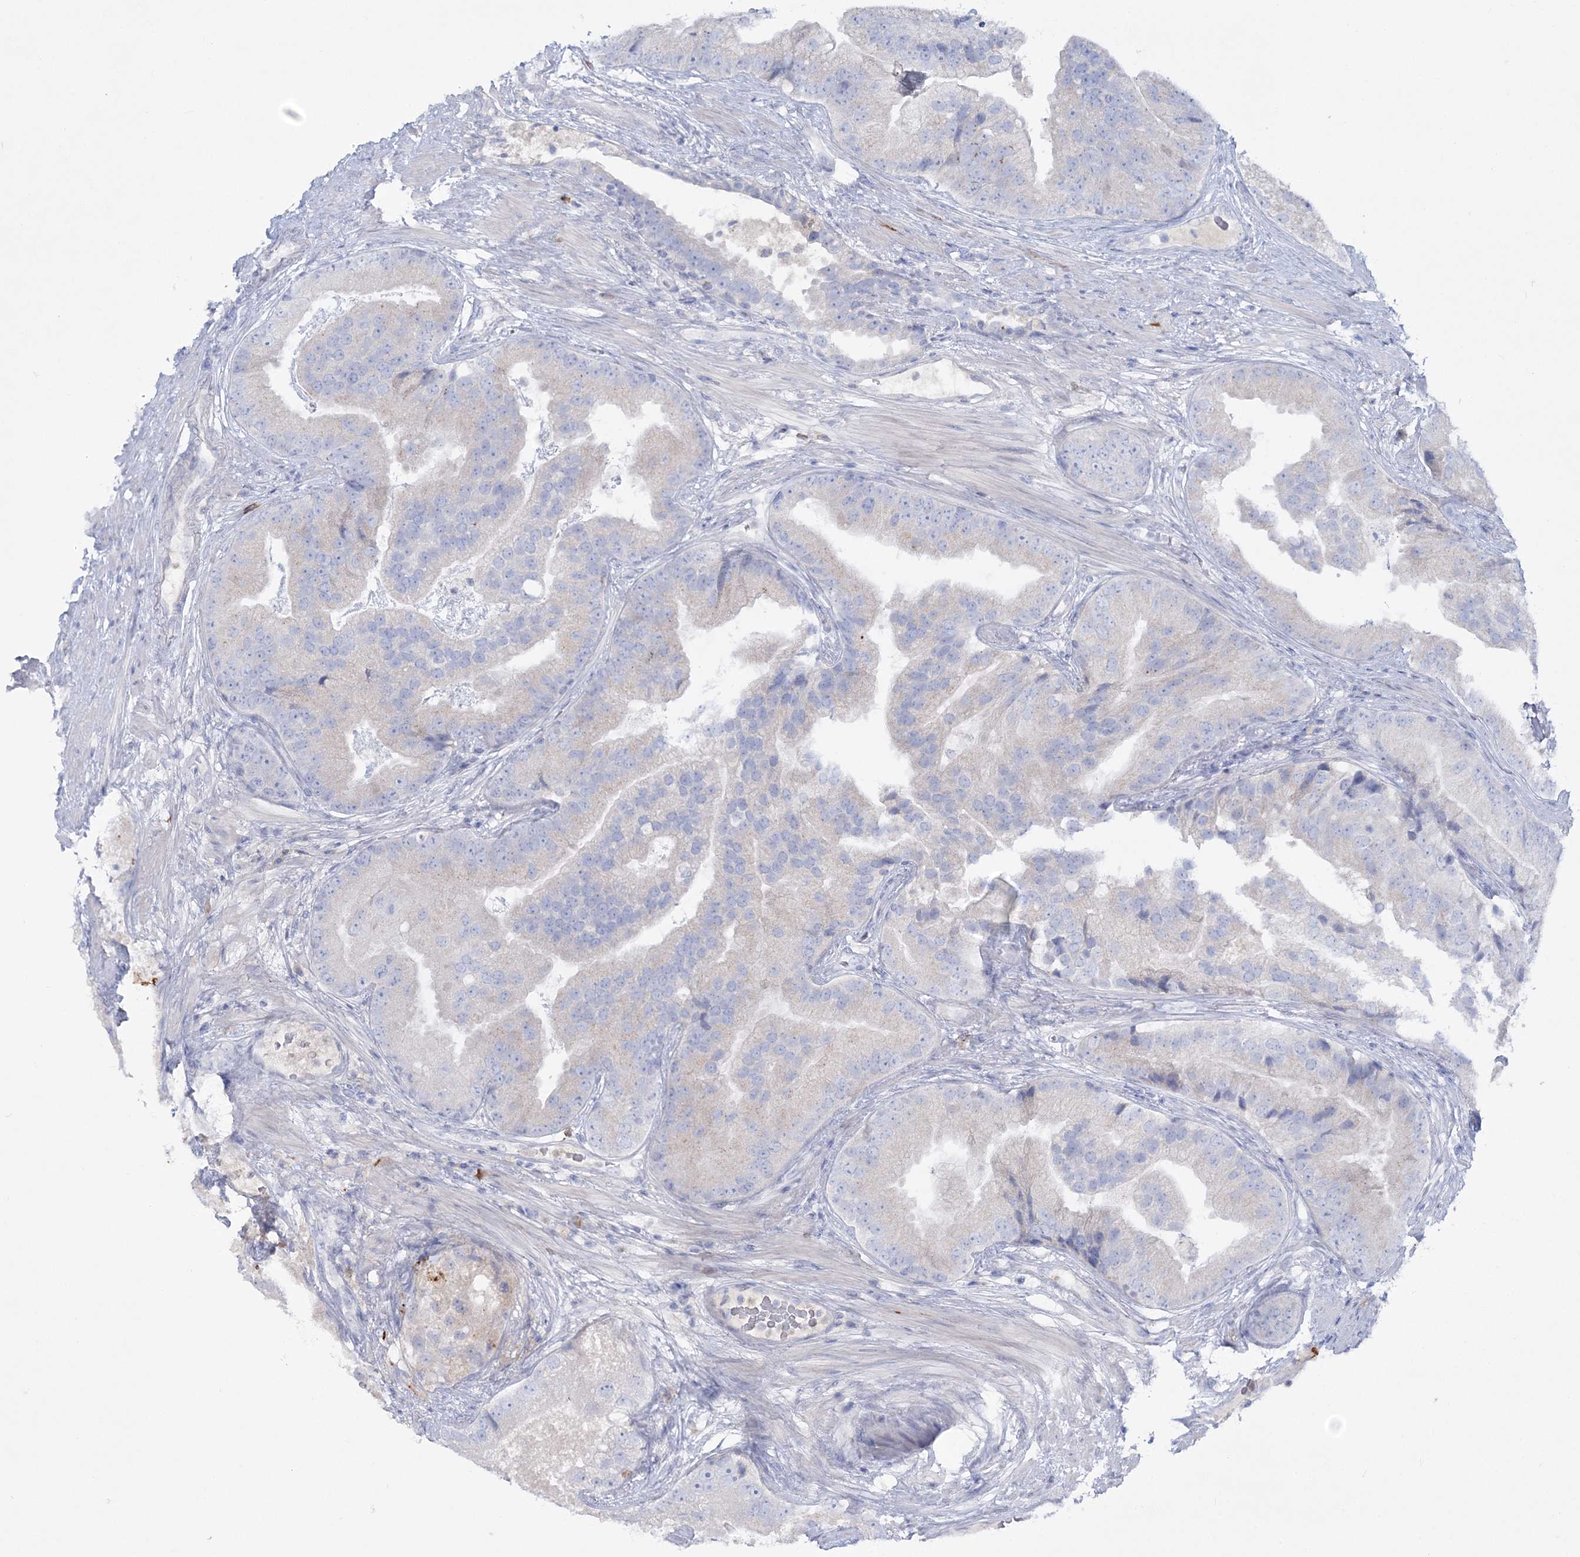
{"staining": {"intensity": "negative", "quantity": "none", "location": "none"}, "tissue": "prostate cancer", "cell_type": "Tumor cells", "image_type": "cancer", "snomed": [{"axis": "morphology", "description": "Adenocarcinoma, High grade"}, {"axis": "topography", "description": "Prostate"}], "caption": "Immunohistochemical staining of human prostate cancer (adenocarcinoma (high-grade)) displays no significant staining in tumor cells.", "gene": "WDSUB1", "patient": {"sex": "male", "age": 70}}